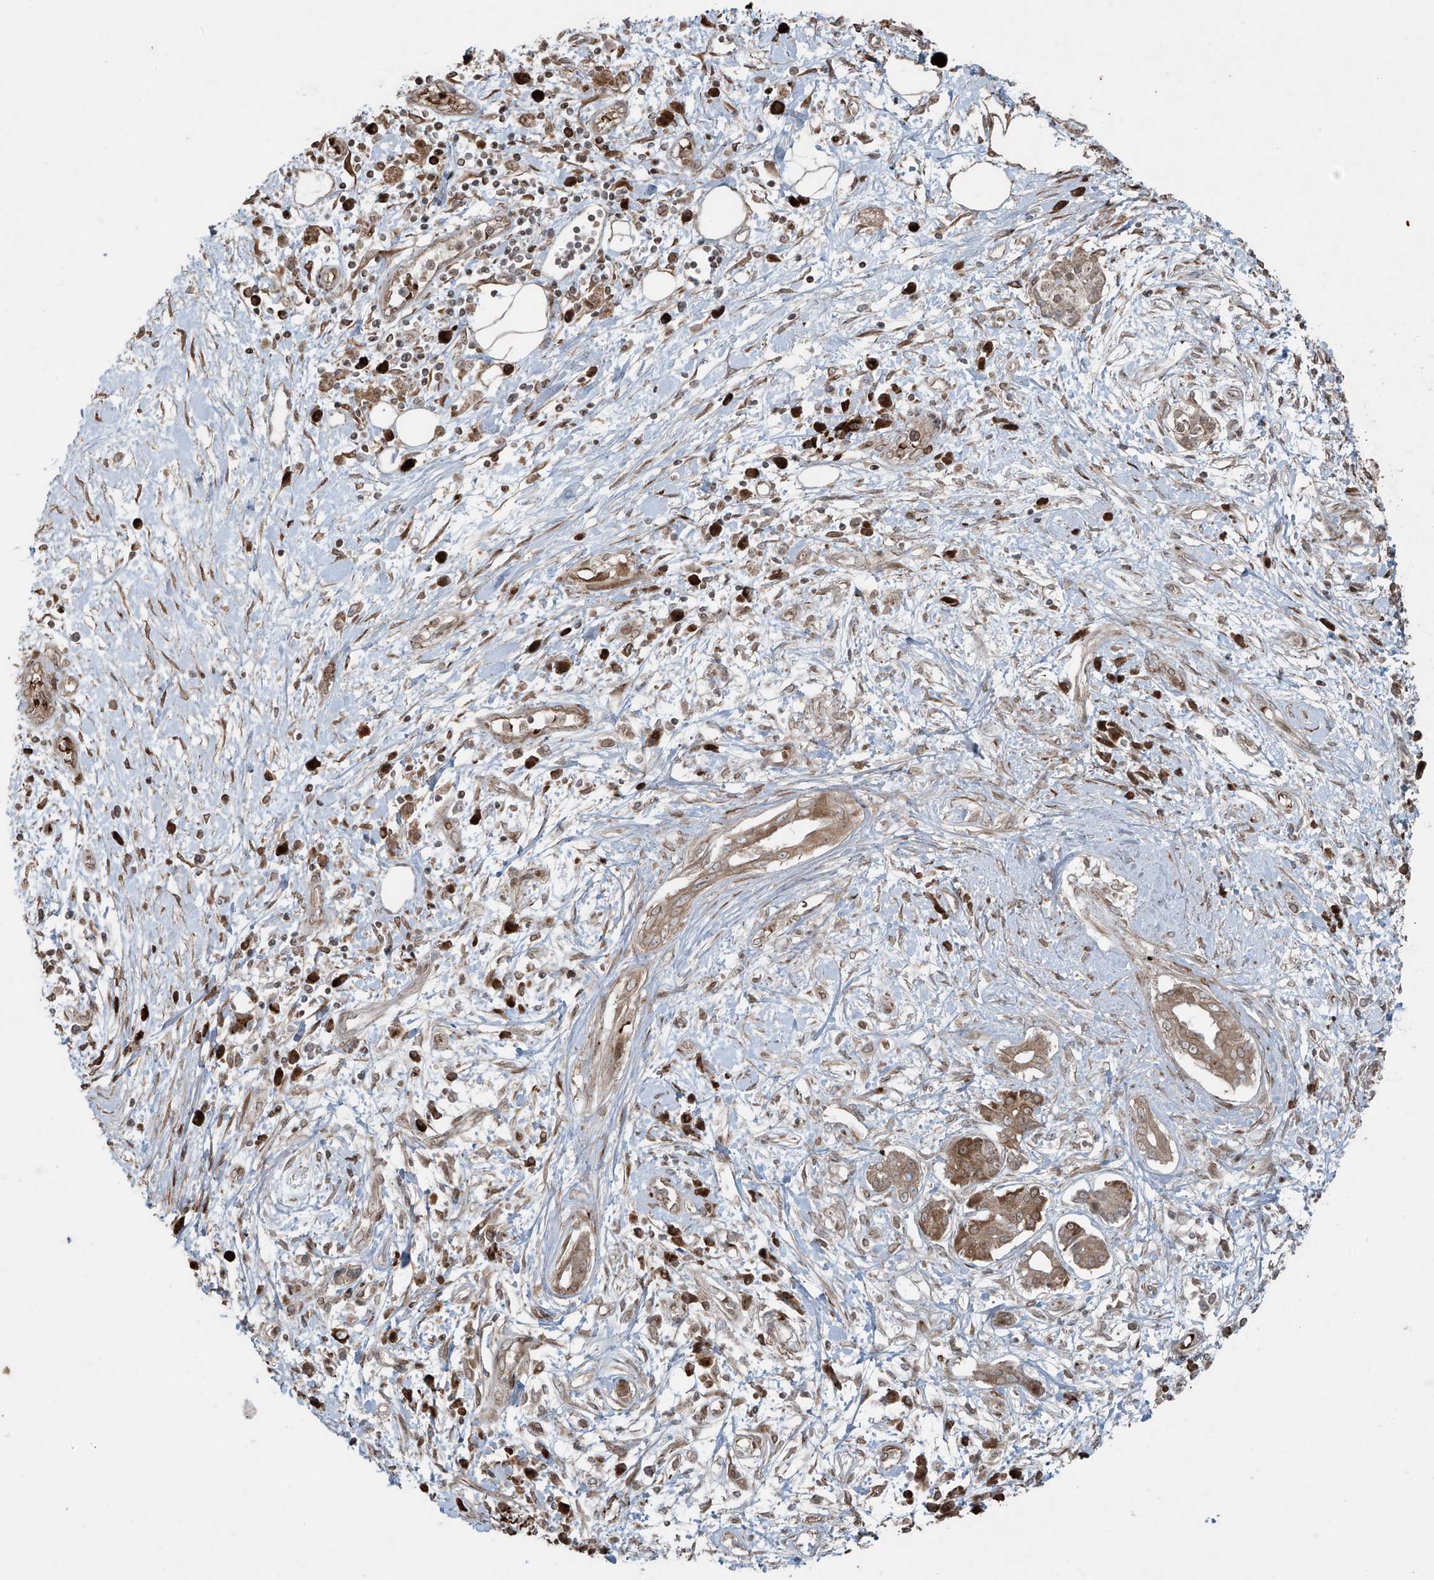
{"staining": {"intensity": "moderate", "quantity": ">75%", "location": "cytoplasmic/membranous"}, "tissue": "pancreatic cancer", "cell_type": "Tumor cells", "image_type": "cancer", "snomed": [{"axis": "morphology", "description": "Adenocarcinoma, NOS"}, {"axis": "topography", "description": "Pancreas"}], "caption": "This micrograph exhibits immunohistochemistry staining of human pancreatic adenocarcinoma, with medium moderate cytoplasmic/membranous expression in approximately >75% of tumor cells.", "gene": "TTC22", "patient": {"sex": "female", "age": 56}}